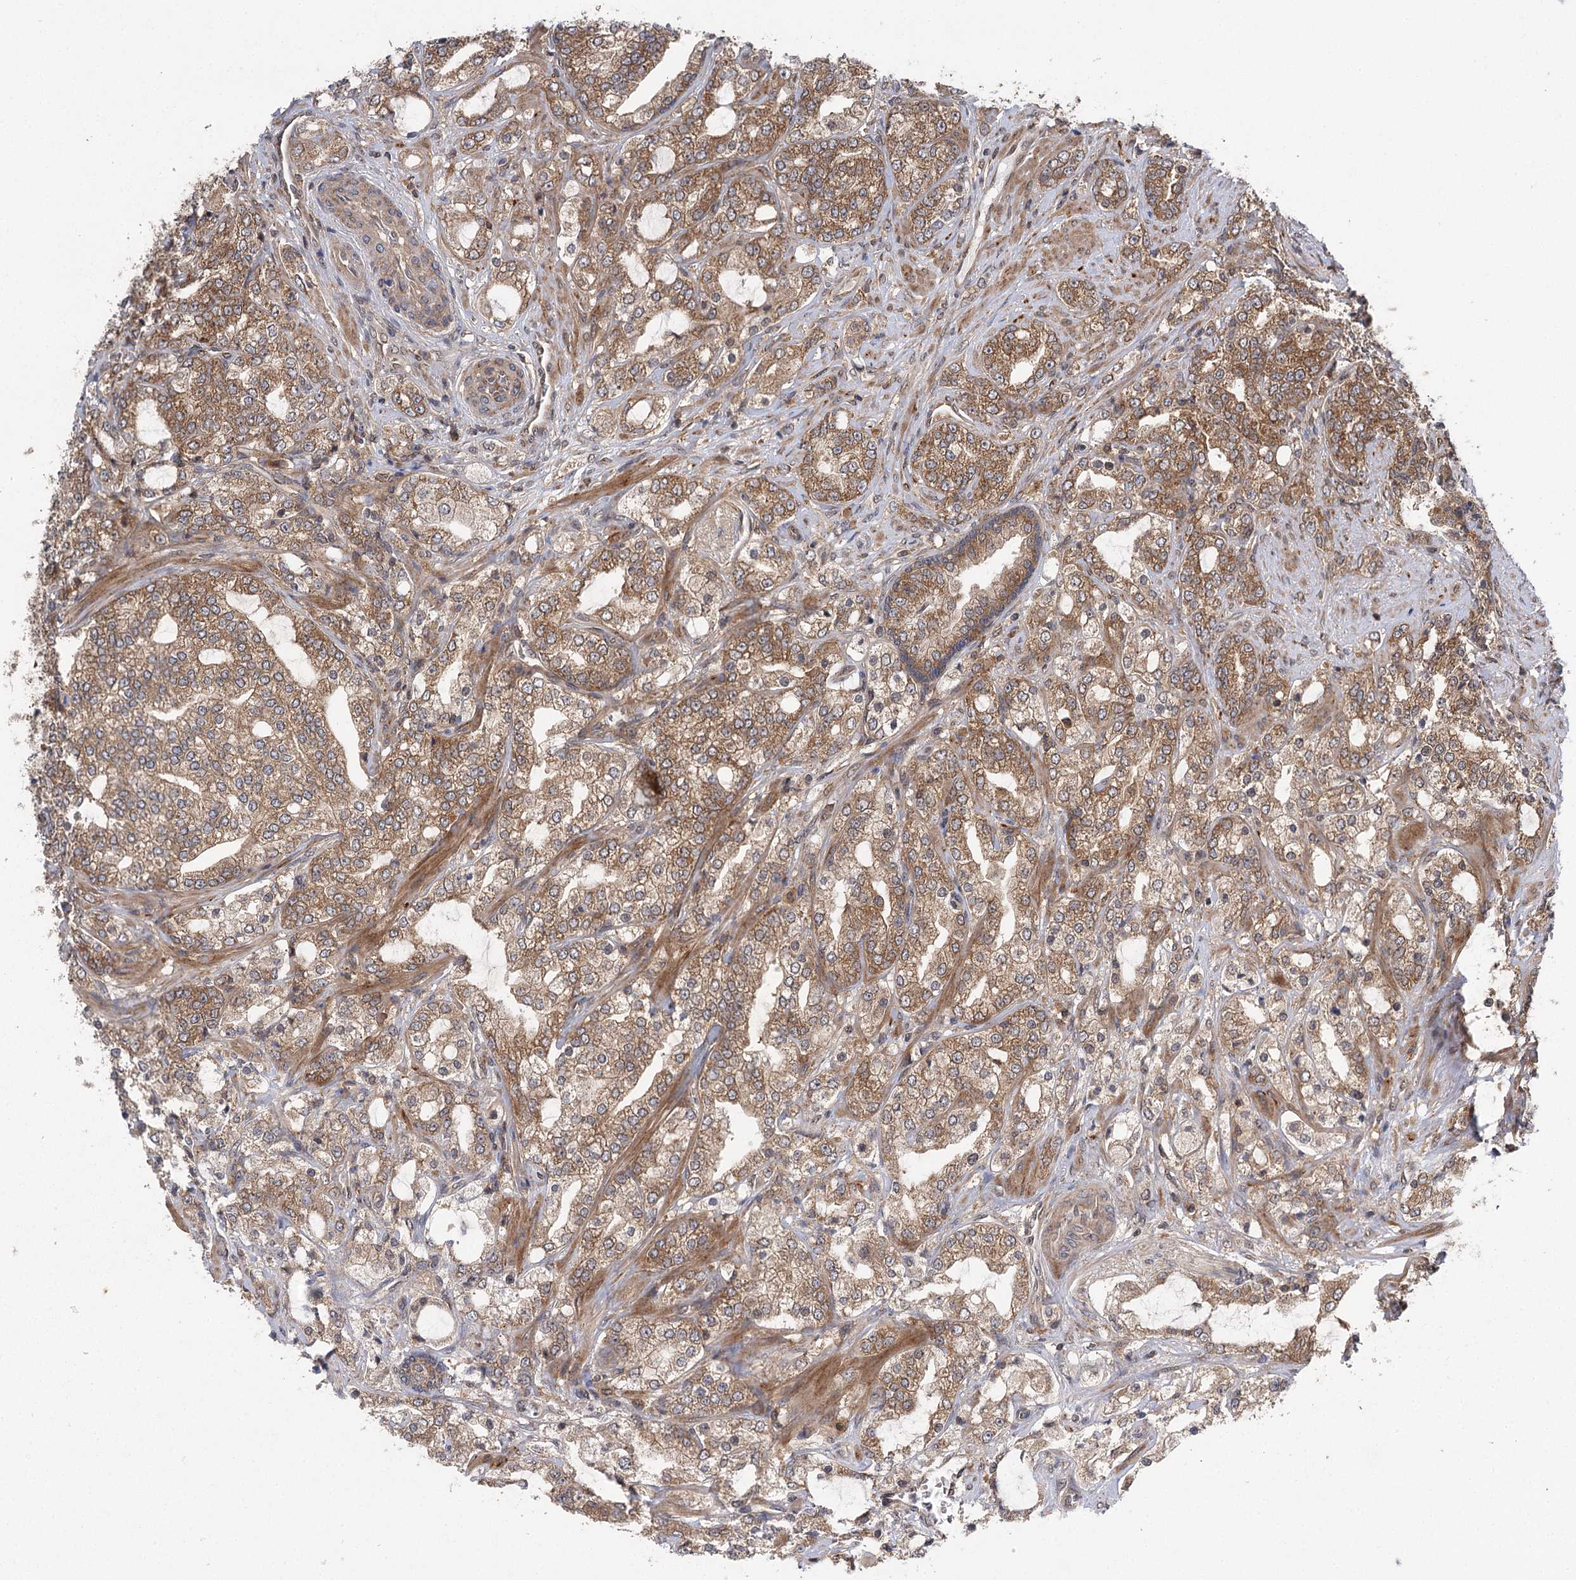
{"staining": {"intensity": "moderate", "quantity": "25%-75%", "location": "cytoplasmic/membranous"}, "tissue": "prostate cancer", "cell_type": "Tumor cells", "image_type": "cancer", "snomed": [{"axis": "morphology", "description": "Adenocarcinoma, High grade"}, {"axis": "topography", "description": "Prostate"}], "caption": "An immunohistochemistry (IHC) photomicrograph of tumor tissue is shown. Protein staining in brown labels moderate cytoplasmic/membranous positivity in prostate cancer (high-grade adenocarcinoma) within tumor cells.", "gene": "C12orf4", "patient": {"sex": "male", "age": 64}}